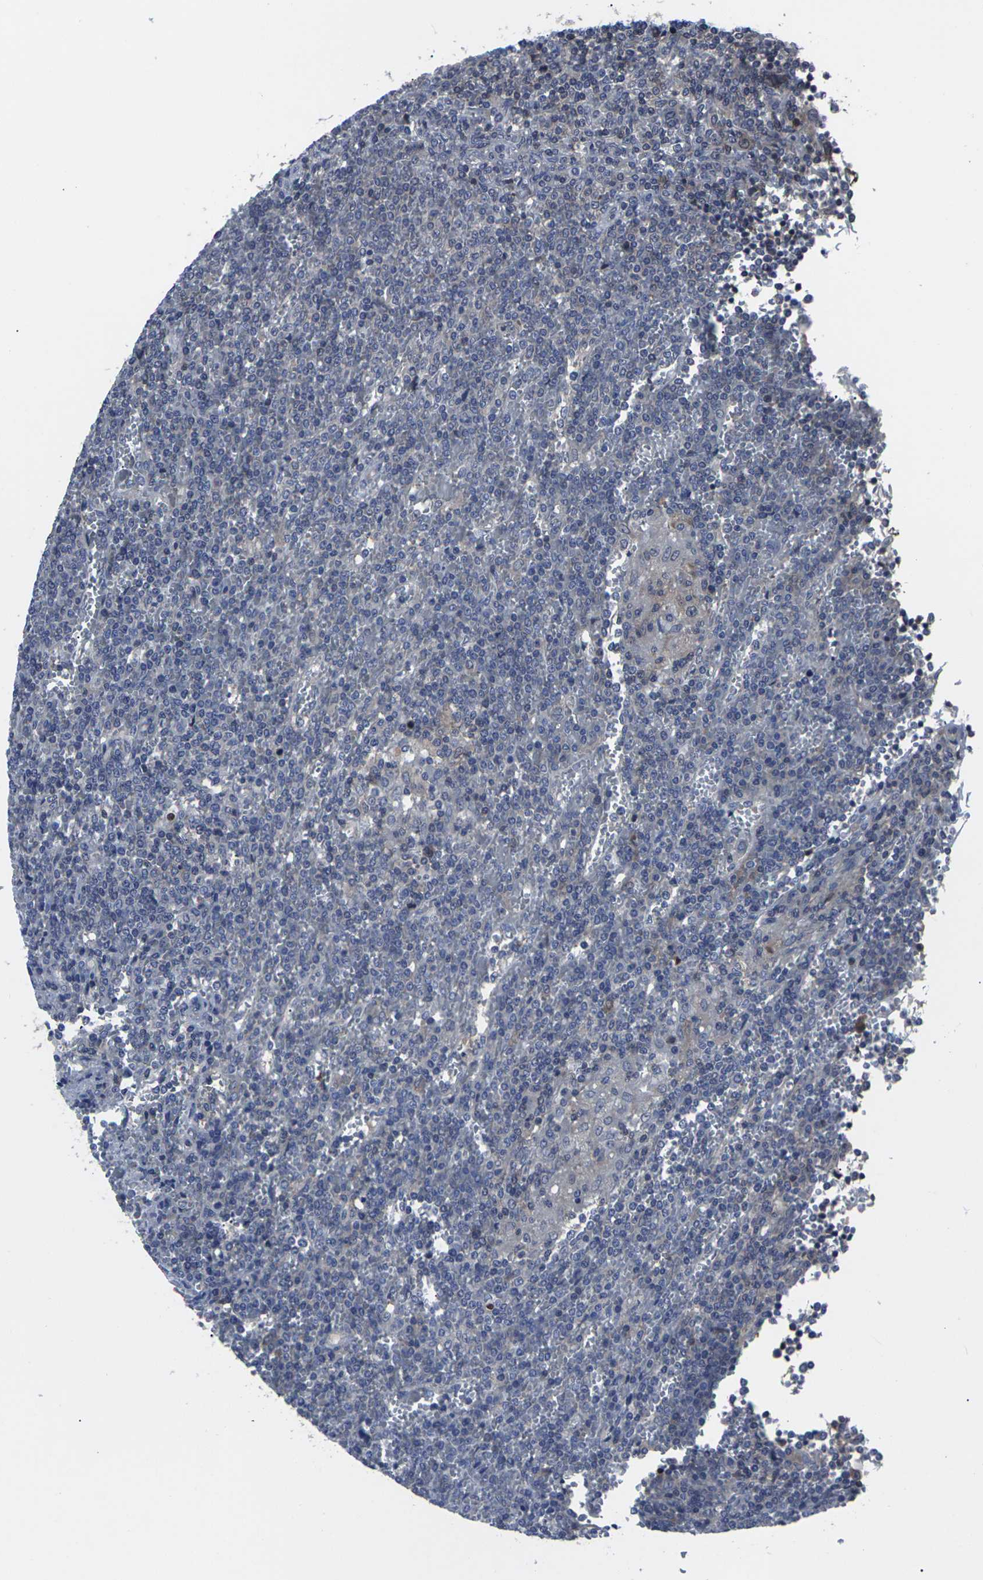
{"staining": {"intensity": "weak", "quantity": "<25%", "location": "cytoplasmic/membranous"}, "tissue": "lymphoma", "cell_type": "Tumor cells", "image_type": "cancer", "snomed": [{"axis": "morphology", "description": "Malignant lymphoma, non-Hodgkin's type, Low grade"}, {"axis": "topography", "description": "Spleen"}], "caption": "This micrograph is of lymphoma stained with immunohistochemistry (IHC) to label a protein in brown with the nuclei are counter-stained blue. There is no positivity in tumor cells.", "gene": "HPRT1", "patient": {"sex": "female", "age": 19}}